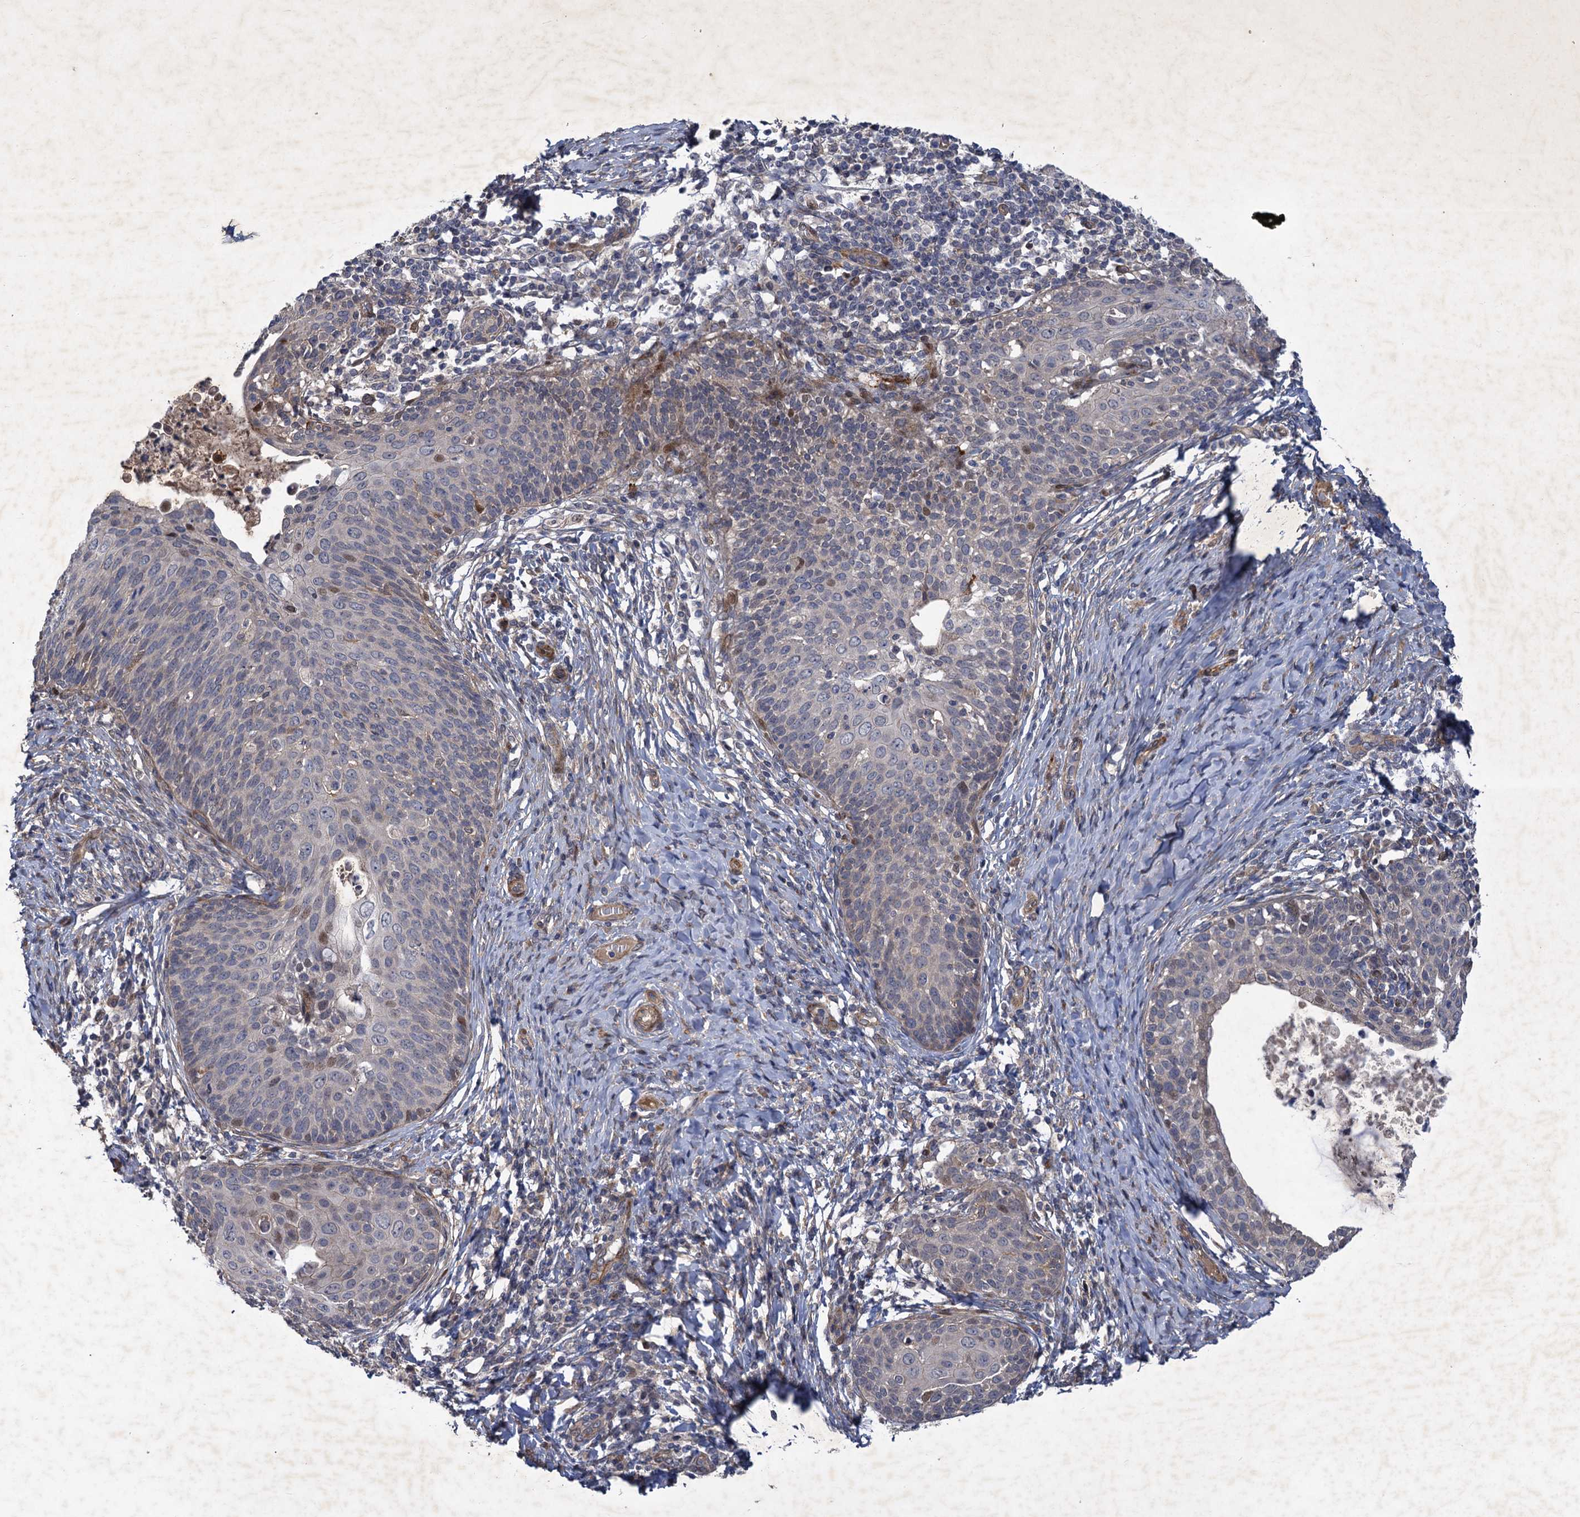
{"staining": {"intensity": "moderate", "quantity": "<25%", "location": "nuclear"}, "tissue": "cervical cancer", "cell_type": "Tumor cells", "image_type": "cancer", "snomed": [{"axis": "morphology", "description": "Squamous cell carcinoma, NOS"}, {"axis": "topography", "description": "Cervix"}], "caption": "Immunohistochemistry (IHC) image of neoplastic tissue: human cervical cancer stained using immunohistochemistry reveals low levels of moderate protein expression localized specifically in the nuclear of tumor cells, appearing as a nuclear brown color.", "gene": "NUDT22", "patient": {"sex": "female", "age": 52}}